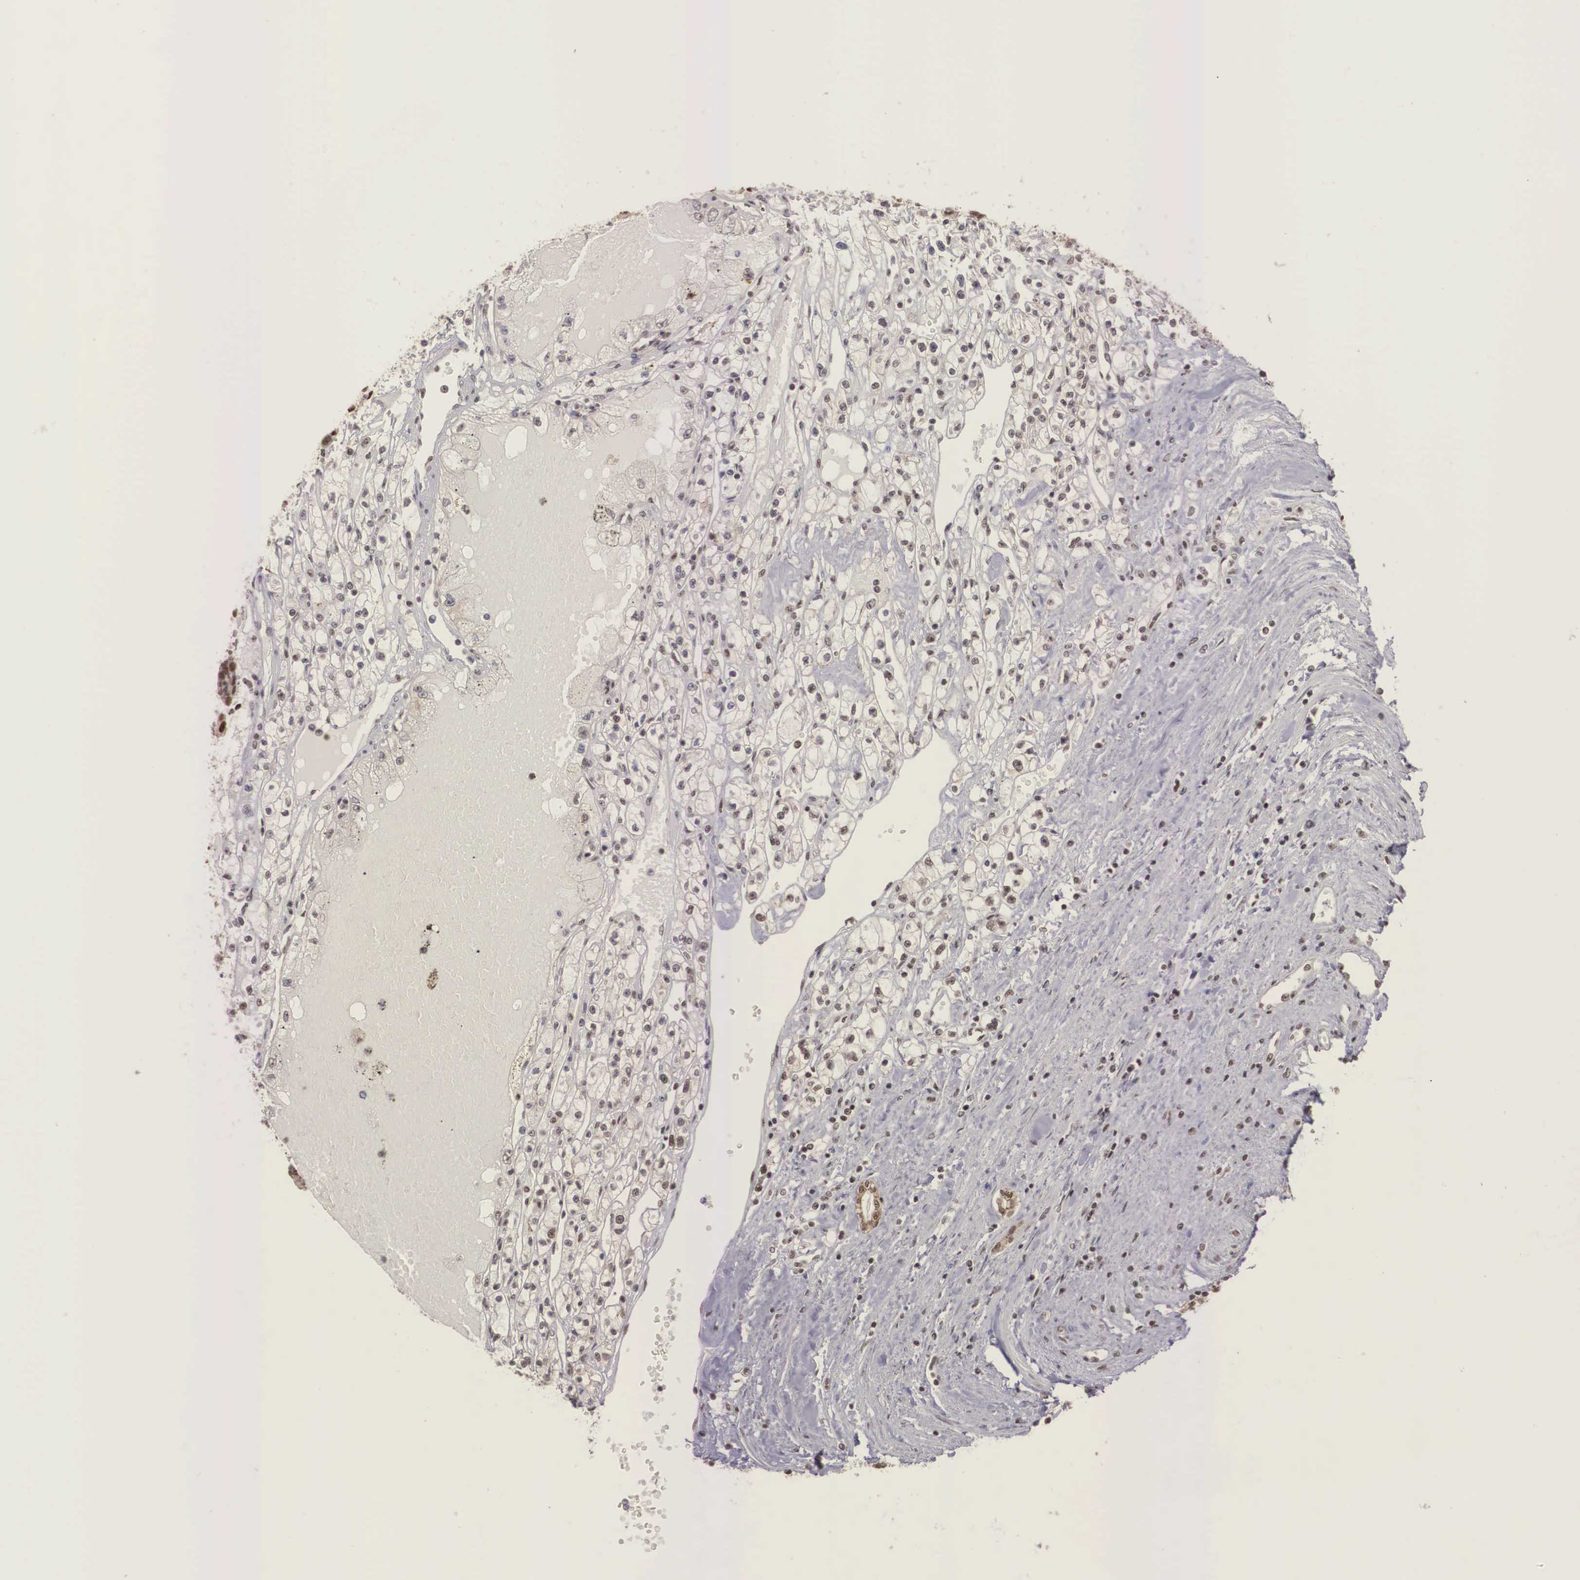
{"staining": {"intensity": "moderate", "quantity": ">75%", "location": "nuclear"}, "tissue": "renal cancer", "cell_type": "Tumor cells", "image_type": "cancer", "snomed": [{"axis": "morphology", "description": "Adenocarcinoma, NOS"}, {"axis": "topography", "description": "Kidney"}], "caption": "IHC micrograph of neoplastic tissue: renal cancer (adenocarcinoma) stained using IHC demonstrates medium levels of moderate protein expression localized specifically in the nuclear of tumor cells, appearing as a nuclear brown color.", "gene": "POLR2F", "patient": {"sex": "male", "age": 56}}